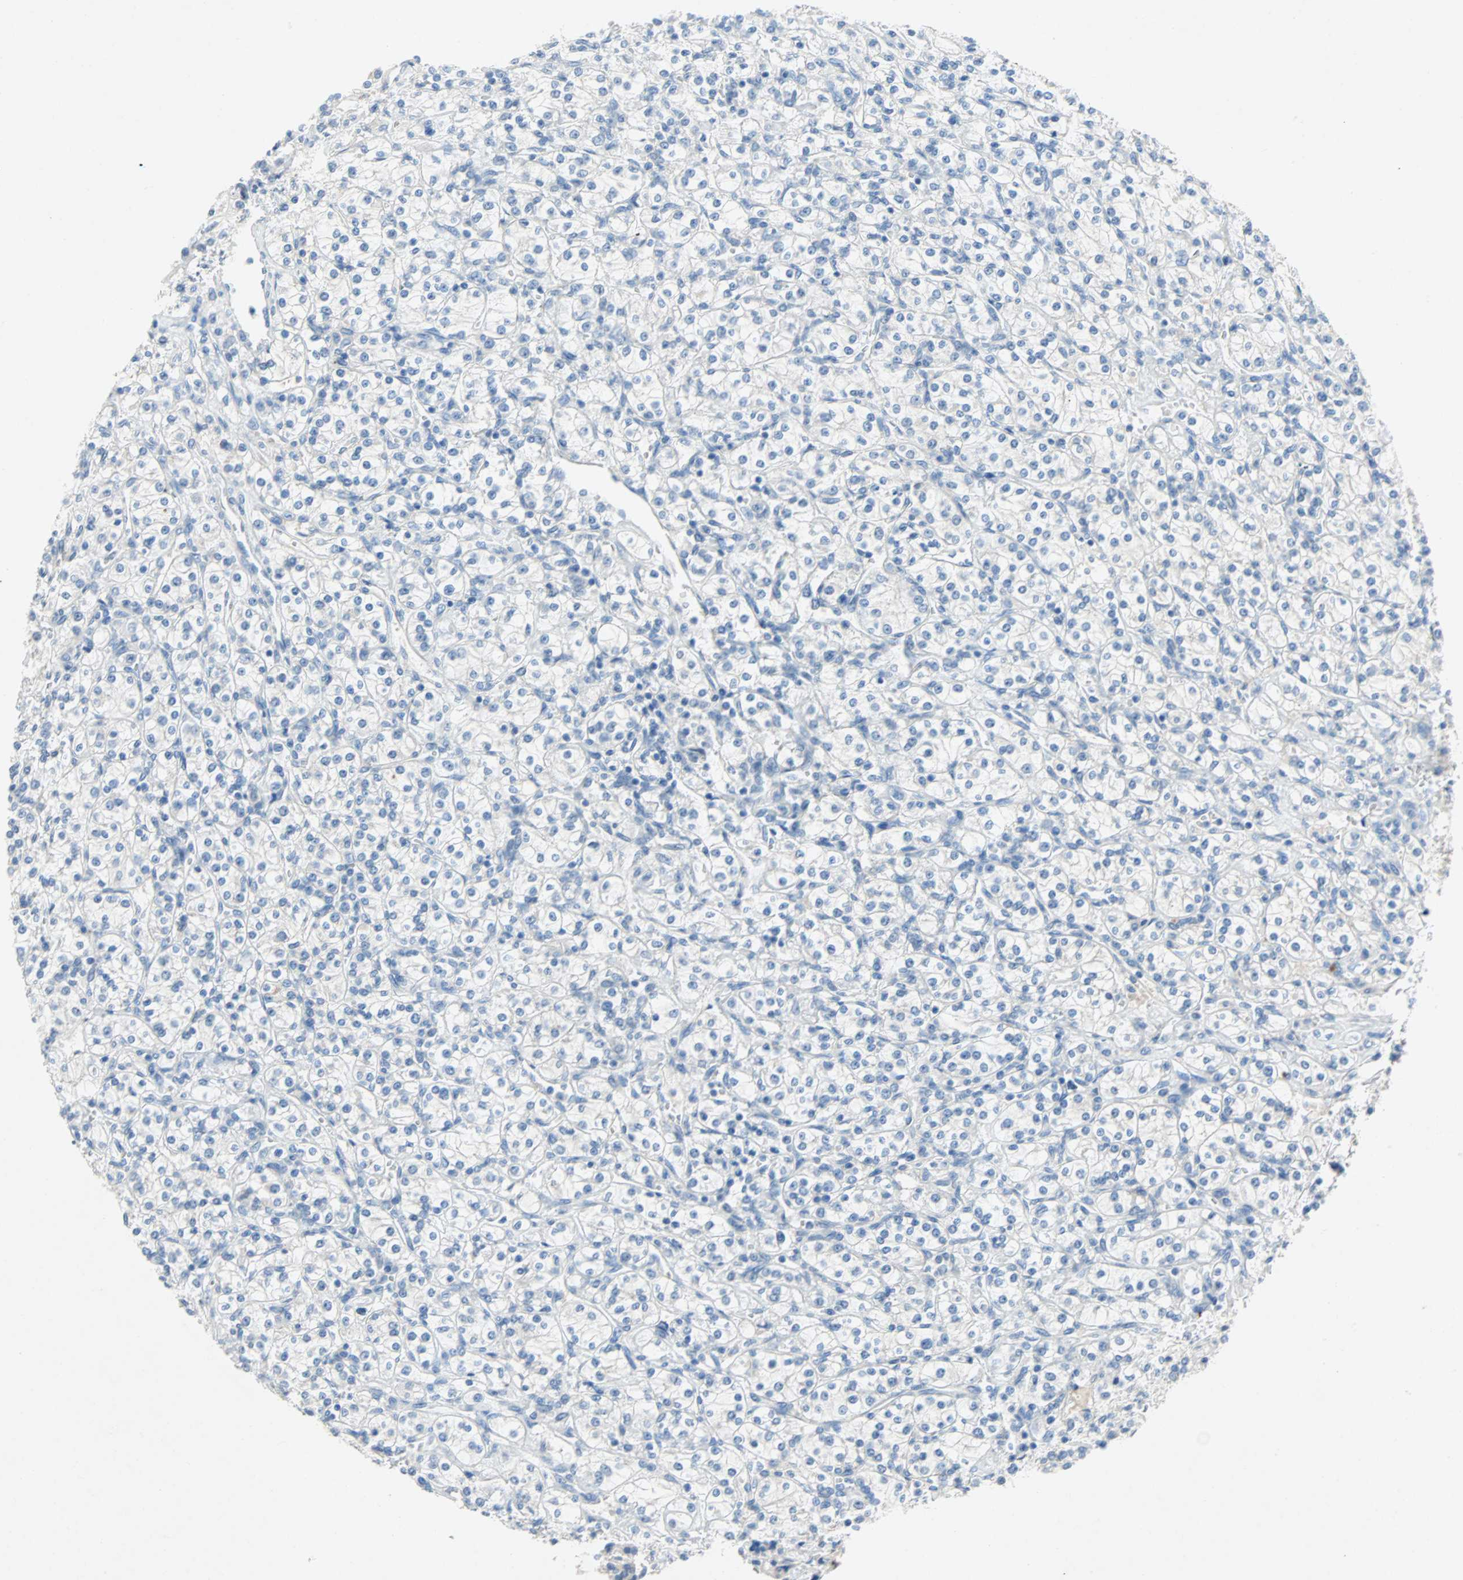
{"staining": {"intensity": "negative", "quantity": "none", "location": "none"}, "tissue": "renal cancer", "cell_type": "Tumor cells", "image_type": "cancer", "snomed": [{"axis": "morphology", "description": "Adenocarcinoma, NOS"}, {"axis": "topography", "description": "Kidney"}], "caption": "Immunohistochemistry (IHC) micrograph of human renal cancer stained for a protein (brown), which displays no positivity in tumor cells.", "gene": "PCDHB2", "patient": {"sex": "male", "age": 77}}